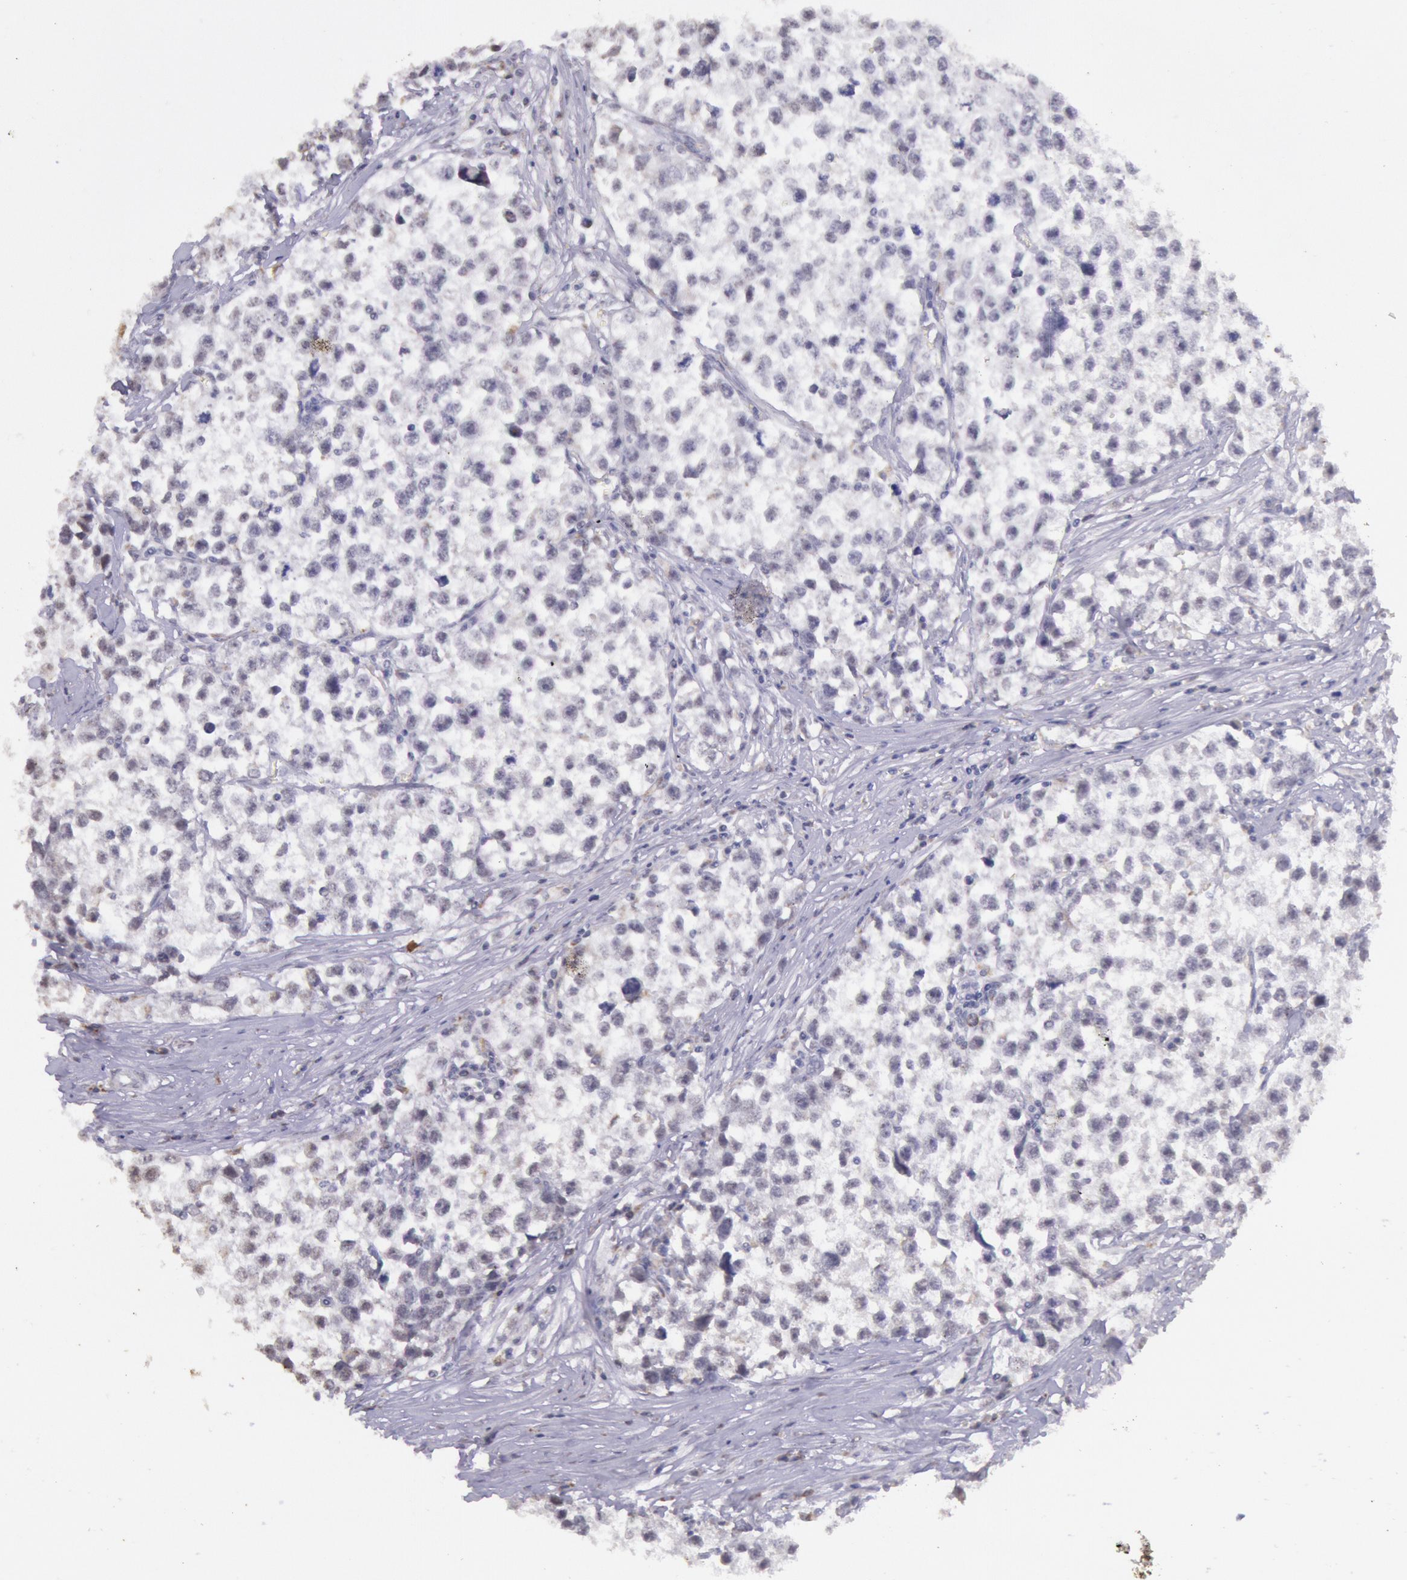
{"staining": {"intensity": "weak", "quantity": "25%-75%", "location": "cytoplasmic/membranous"}, "tissue": "testis cancer", "cell_type": "Tumor cells", "image_type": "cancer", "snomed": [{"axis": "morphology", "description": "Seminoma, NOS"}, {"axis": "morphology", "description": "Carcinoma, Embryonal, NOS"}, {"axis": "topography", "description": "Testis"}], "caption": "Immunohistochemical staining of embryonal carcinoma (testis) demonstrates weak cytoplasmic/membranous protein positivity in approximately 25%-75% of tumor cells.", "gene": "FRMD6", "patient": {"sex": "male", "age": 30}}